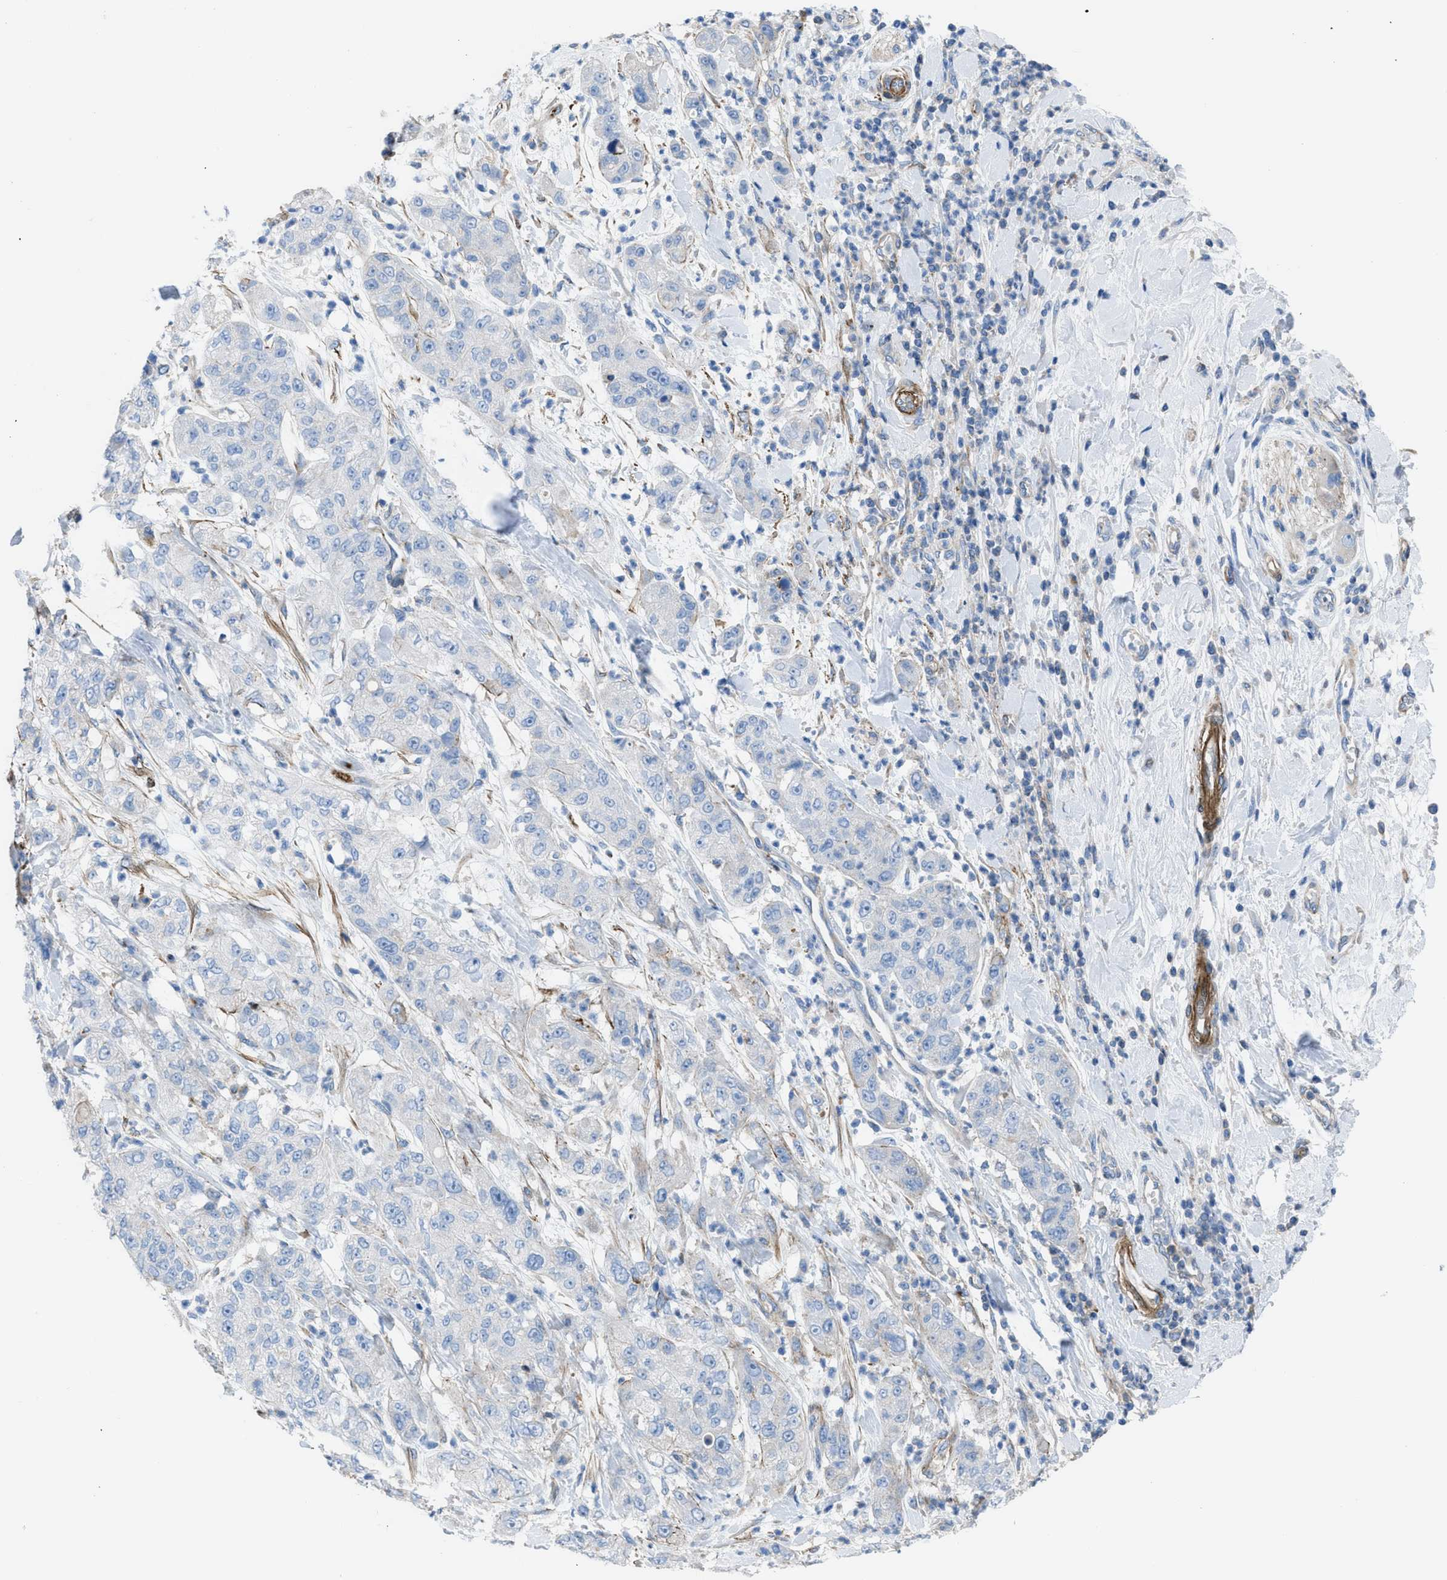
{"staining": {"intensity": "weak", "quantity": "<25%", "location": "cytoplasmic/membranous"}, "tissue": "pancreatic cancer", "cell_type": "Tumor cells", "image_type": "cancer", "snomed": [{"axis": "morphology", "description": "Adenocarcinoma, NOS"}, {"axis": "topography", "description": "Pancreas"}], "caption": "Tumor cells are negative for brown protein staining in pancreatic adenocarcinoma.", "gene": "KCNH7", "patient": {"sex": "female", "age": 78}}